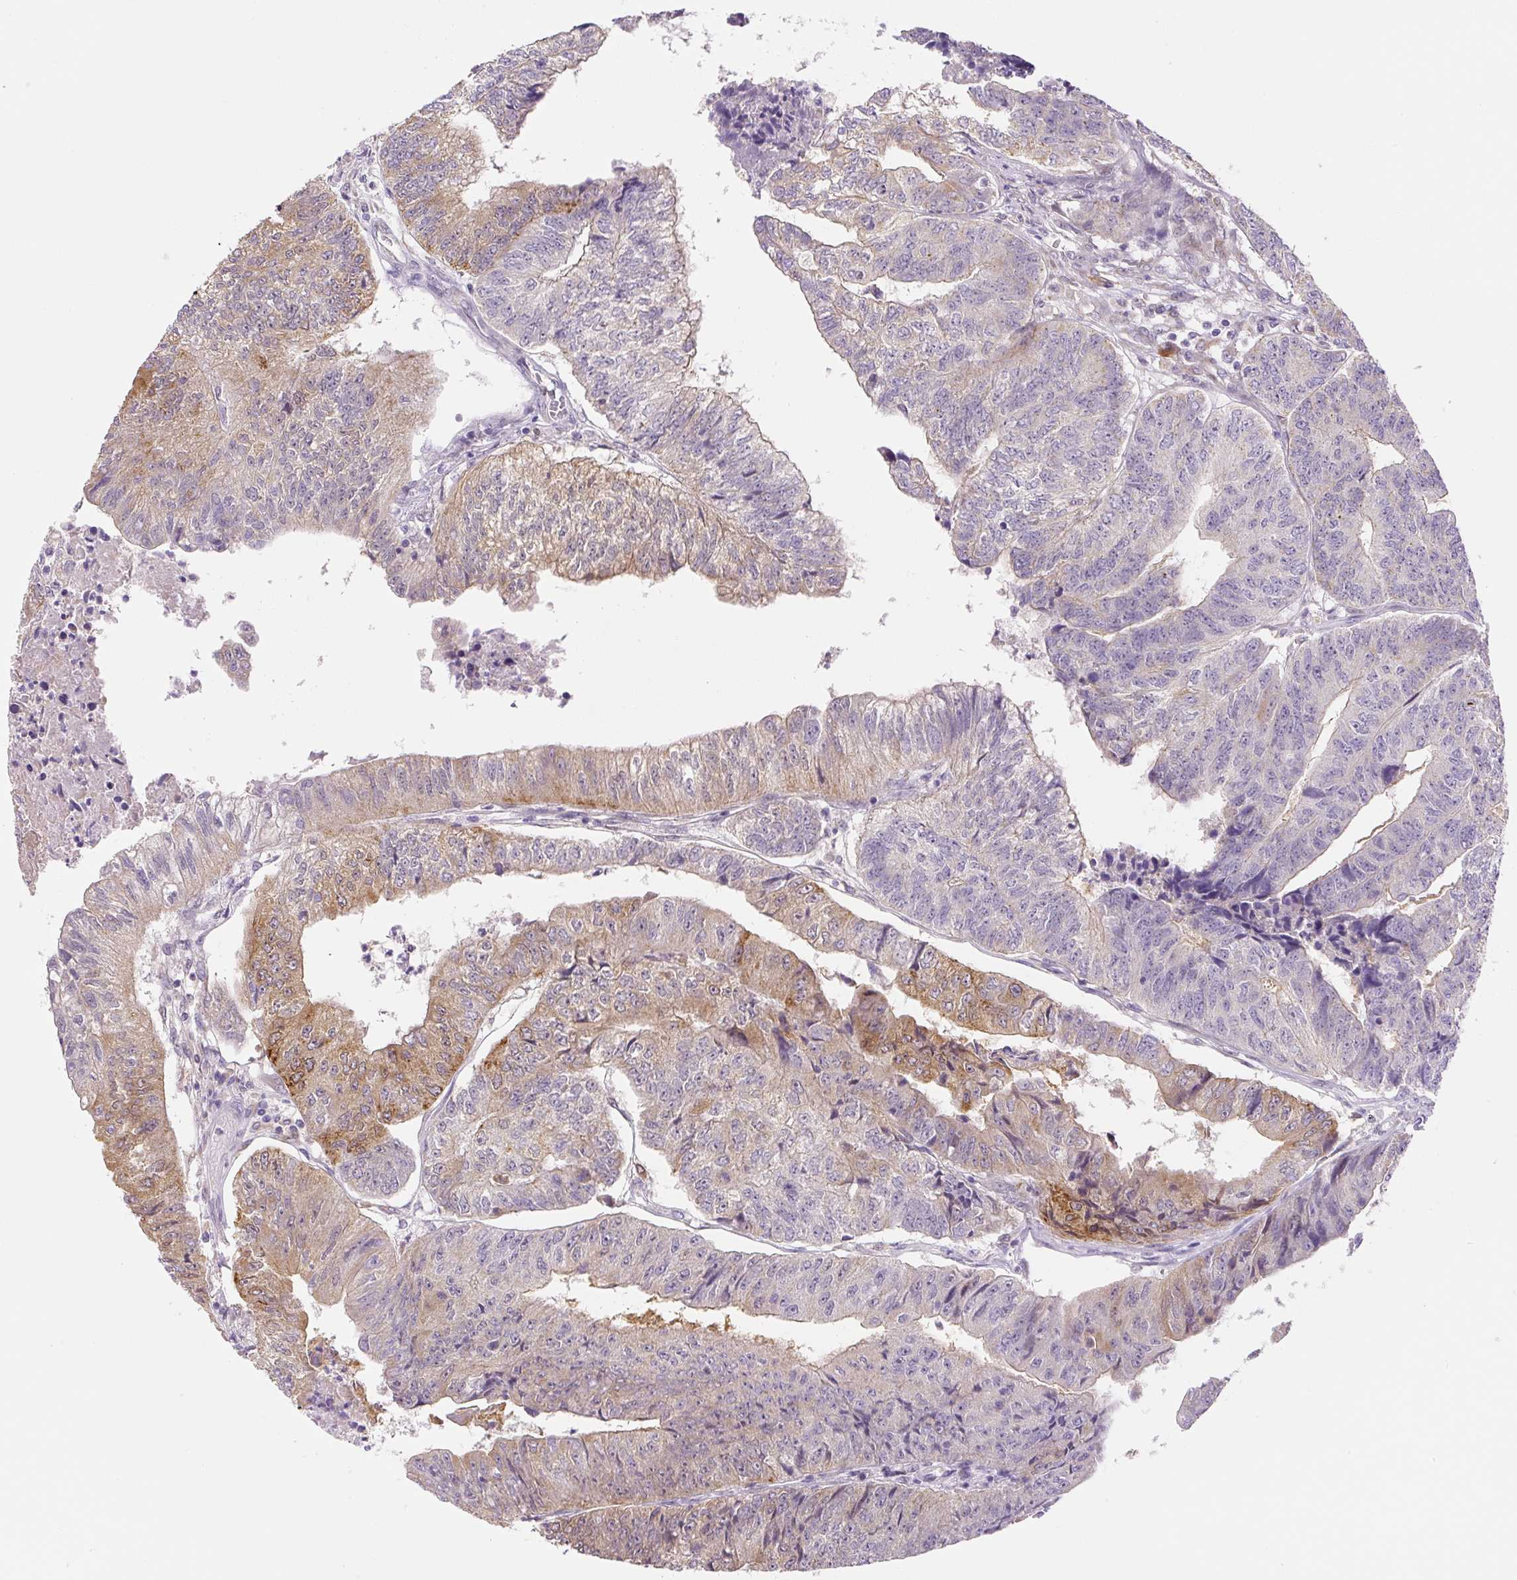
{"staining": {"intensity": "moderate", "quantity": "<25%", "location": "cytoplasmic/membranous"}, "tissue": "colorectal cancer", "cell_type": "Tumor cells", "image_type": "cancer", "snomed": [{"axis": "morphology", "description": "Adenocarcinoma, NOS"}, {"axis": "topography", "description": "Colon"}], "caption": "DAB (3,3'-diaminobenzidine) immunohistochemical staining of colorectal cancer exhibits moderate cytoplasmic/membranous protein staining in approximately <25% of tumor cells.", "gene": "PLA2G4A", "patient": {"sex": "female", "age": 67}}